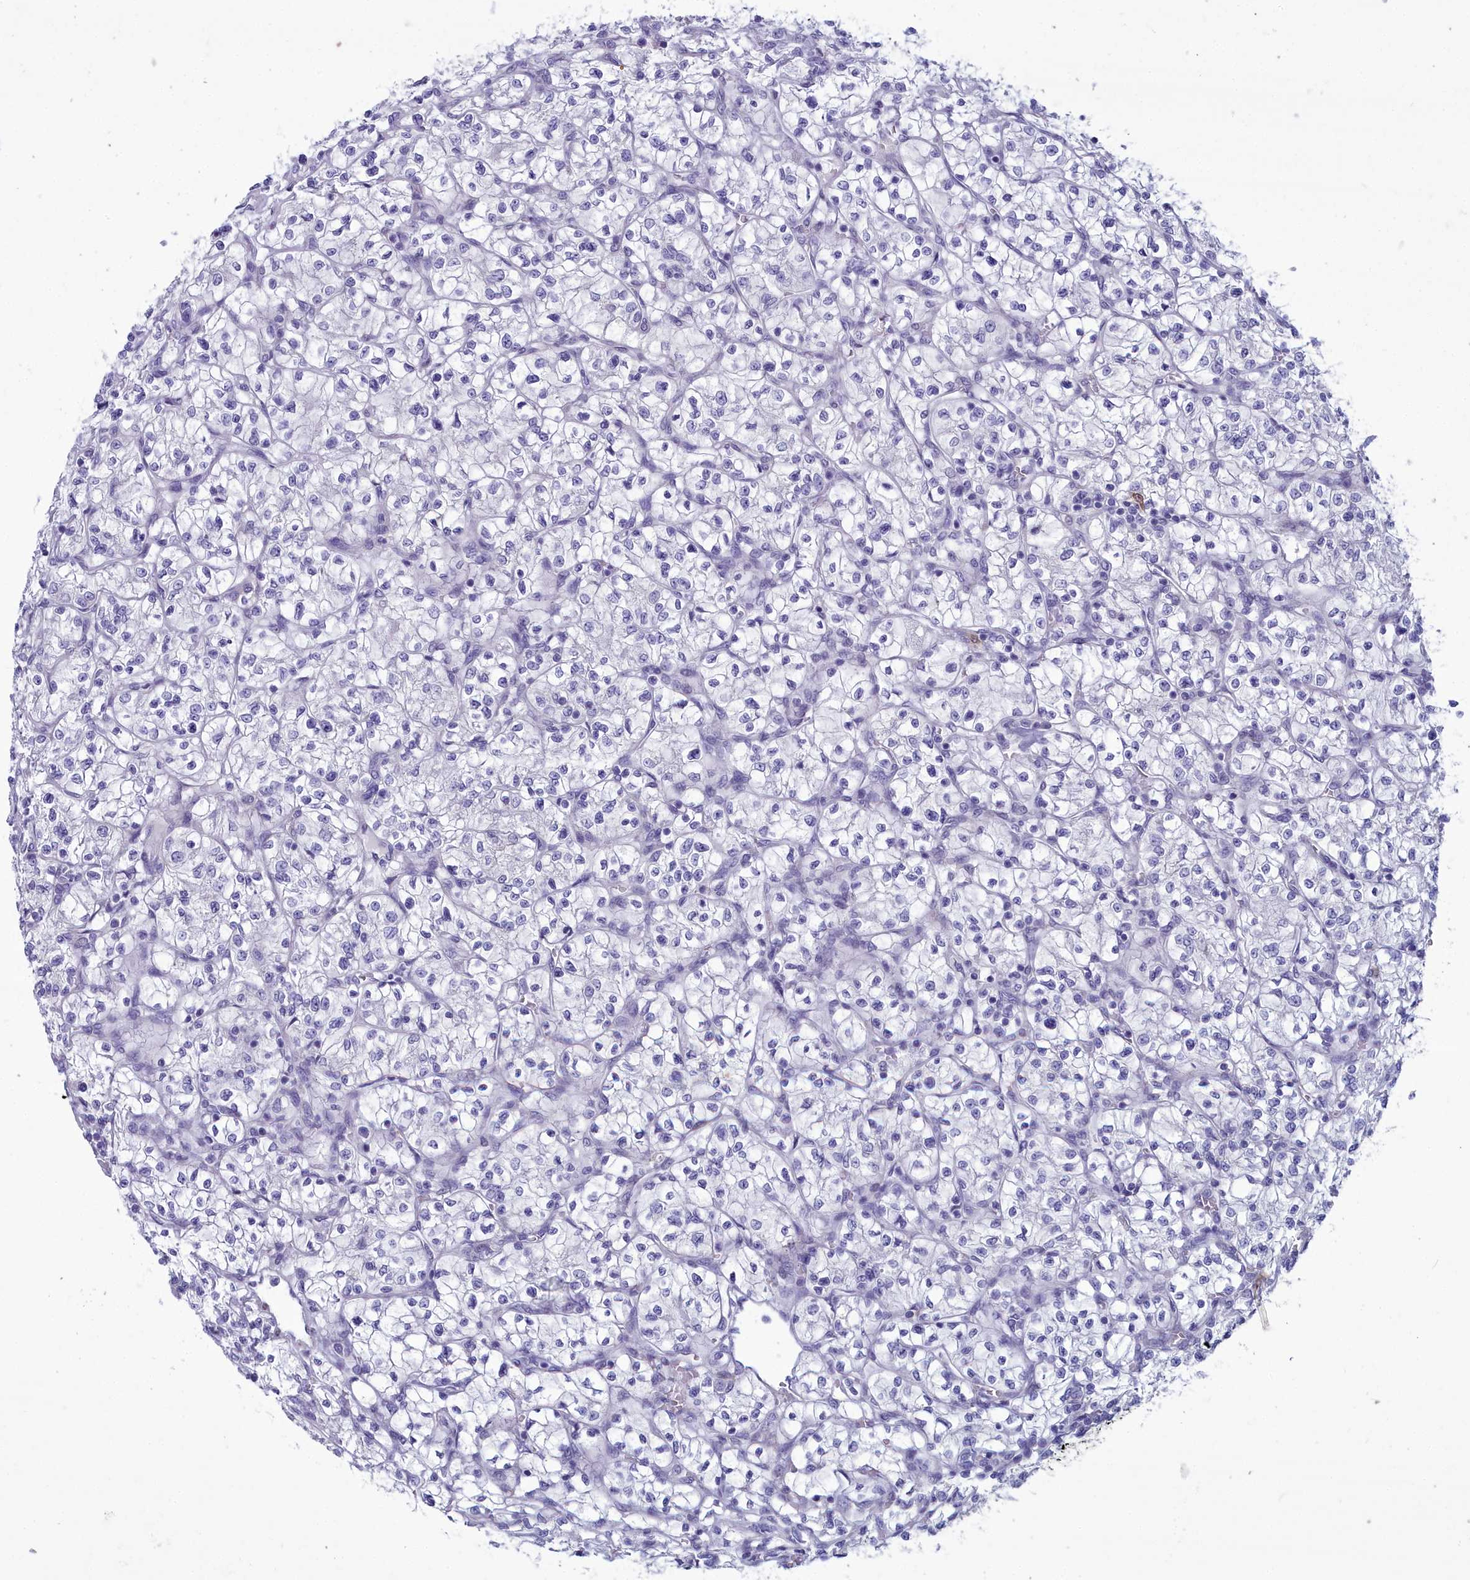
{"staining": {"intensity": "negative", "quantity": "none", "location": "none"}, "tissue": "renal cancer", "cell_type": "Tumor cells", "image_type": "cancer", "snomed": [{"axis": "morphology", "description": "Adenocarcinoma, NOS"}, {"axis": "topography", "description": "Kidney"}], "caption": "Protein analysis of adenocarcinoma (renal) reveals no significant positivity in tumor cells. Nuclei are stained in blue.", "gene": "PPP1R14A", "patient": {"sex": "female", "age": 64}}